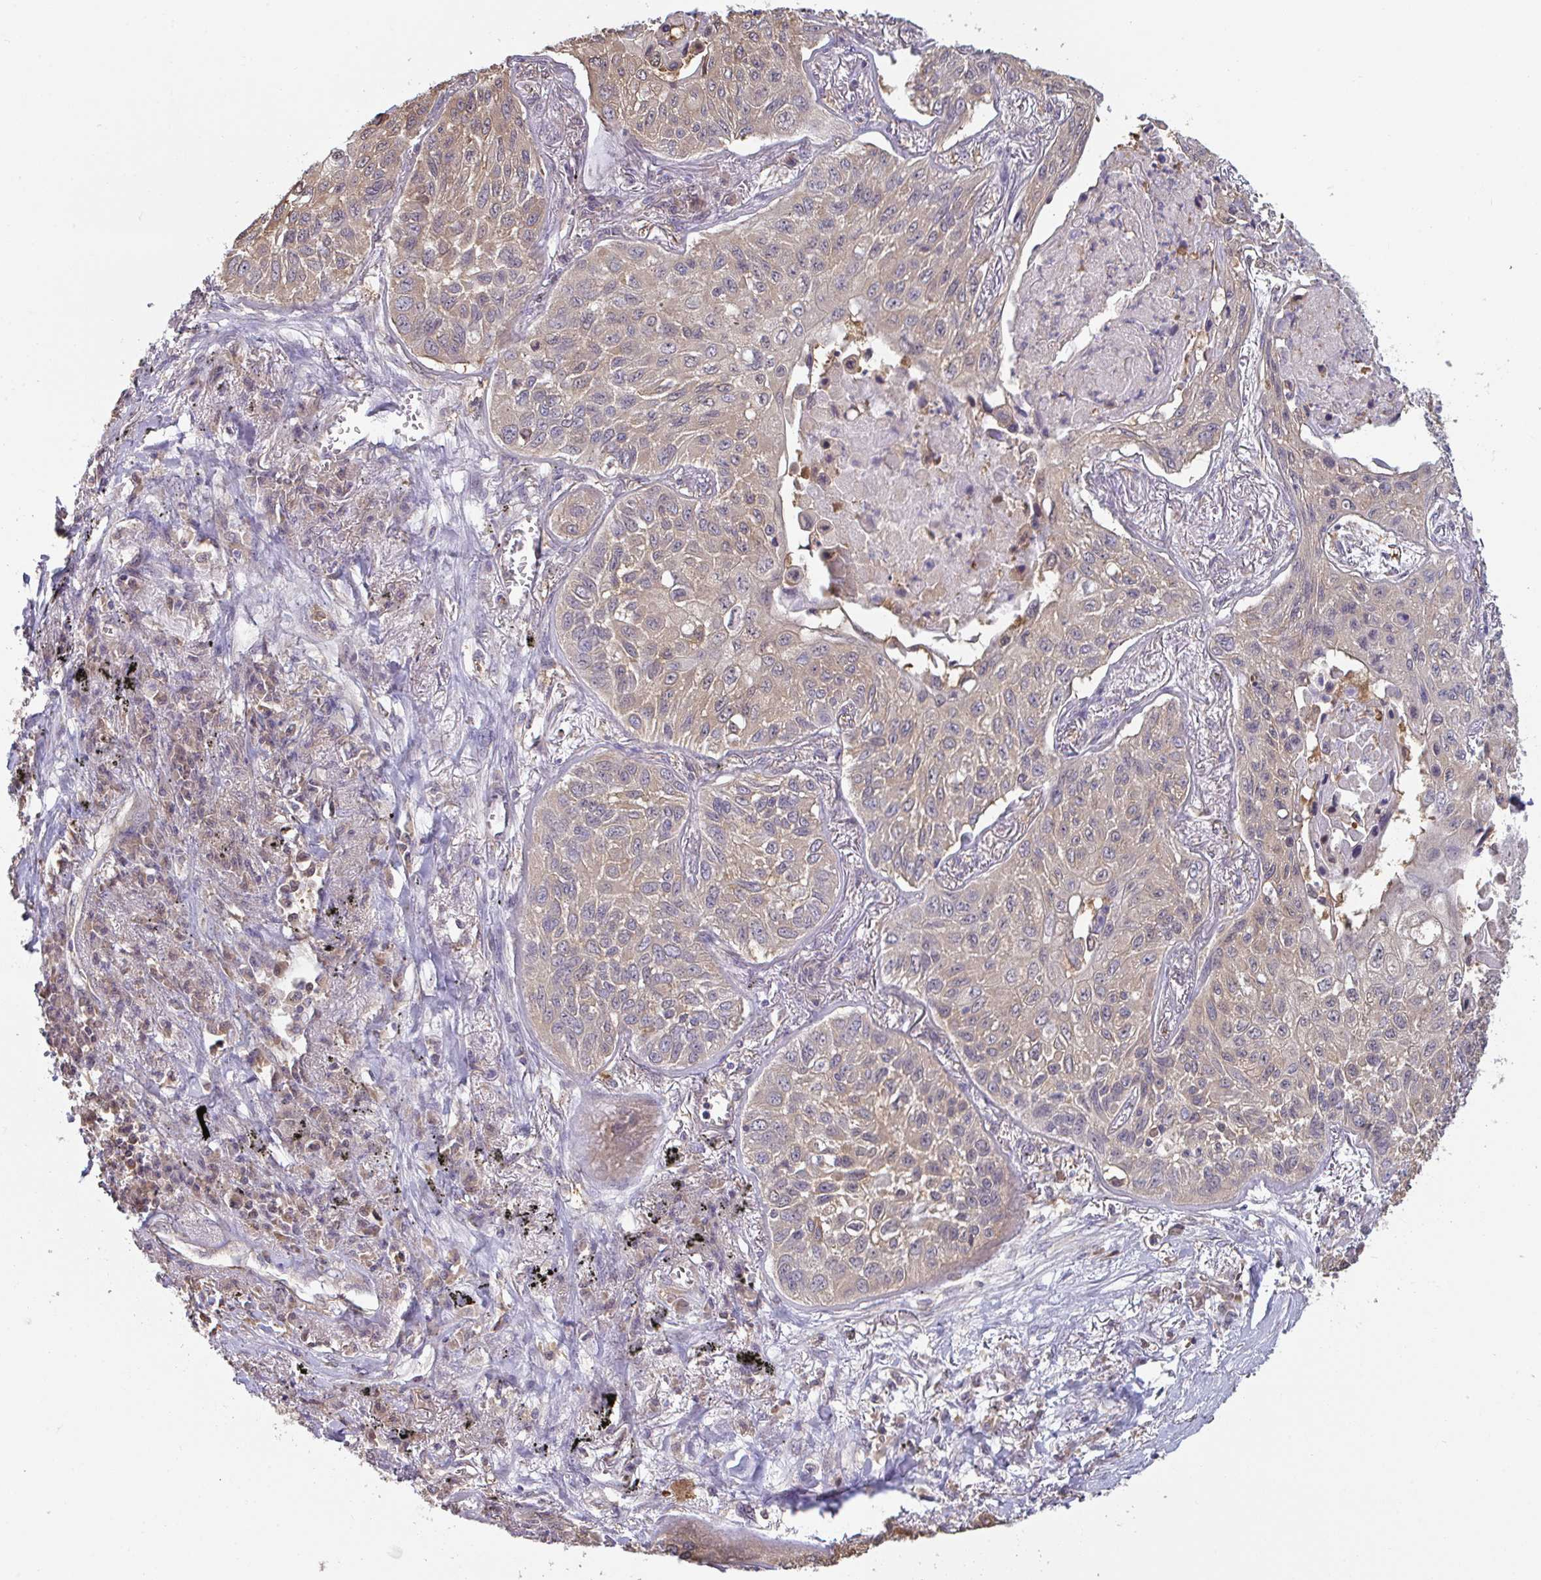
{"staining": {"intensity": "weak", "quantity": "25%-75%", "location": "cytoplasmic/membranous"}, "tissue": "lung cancer", "cell_type": "Tumor cells", "image_type": "cancer", "snomed": [{"axis": "morphology", "description": "Squamous cell carcinoma, NOS"}, {"axis": "topography", "description": "Lung"}], "caption": "Protein expression analysis of human lung cancer reveals weak cytoplasmic/membranous expression in approximately 25%-75% of tumor cells.", "gene": "TTC9C", "patient": {"sex": "male", "age": 75}}